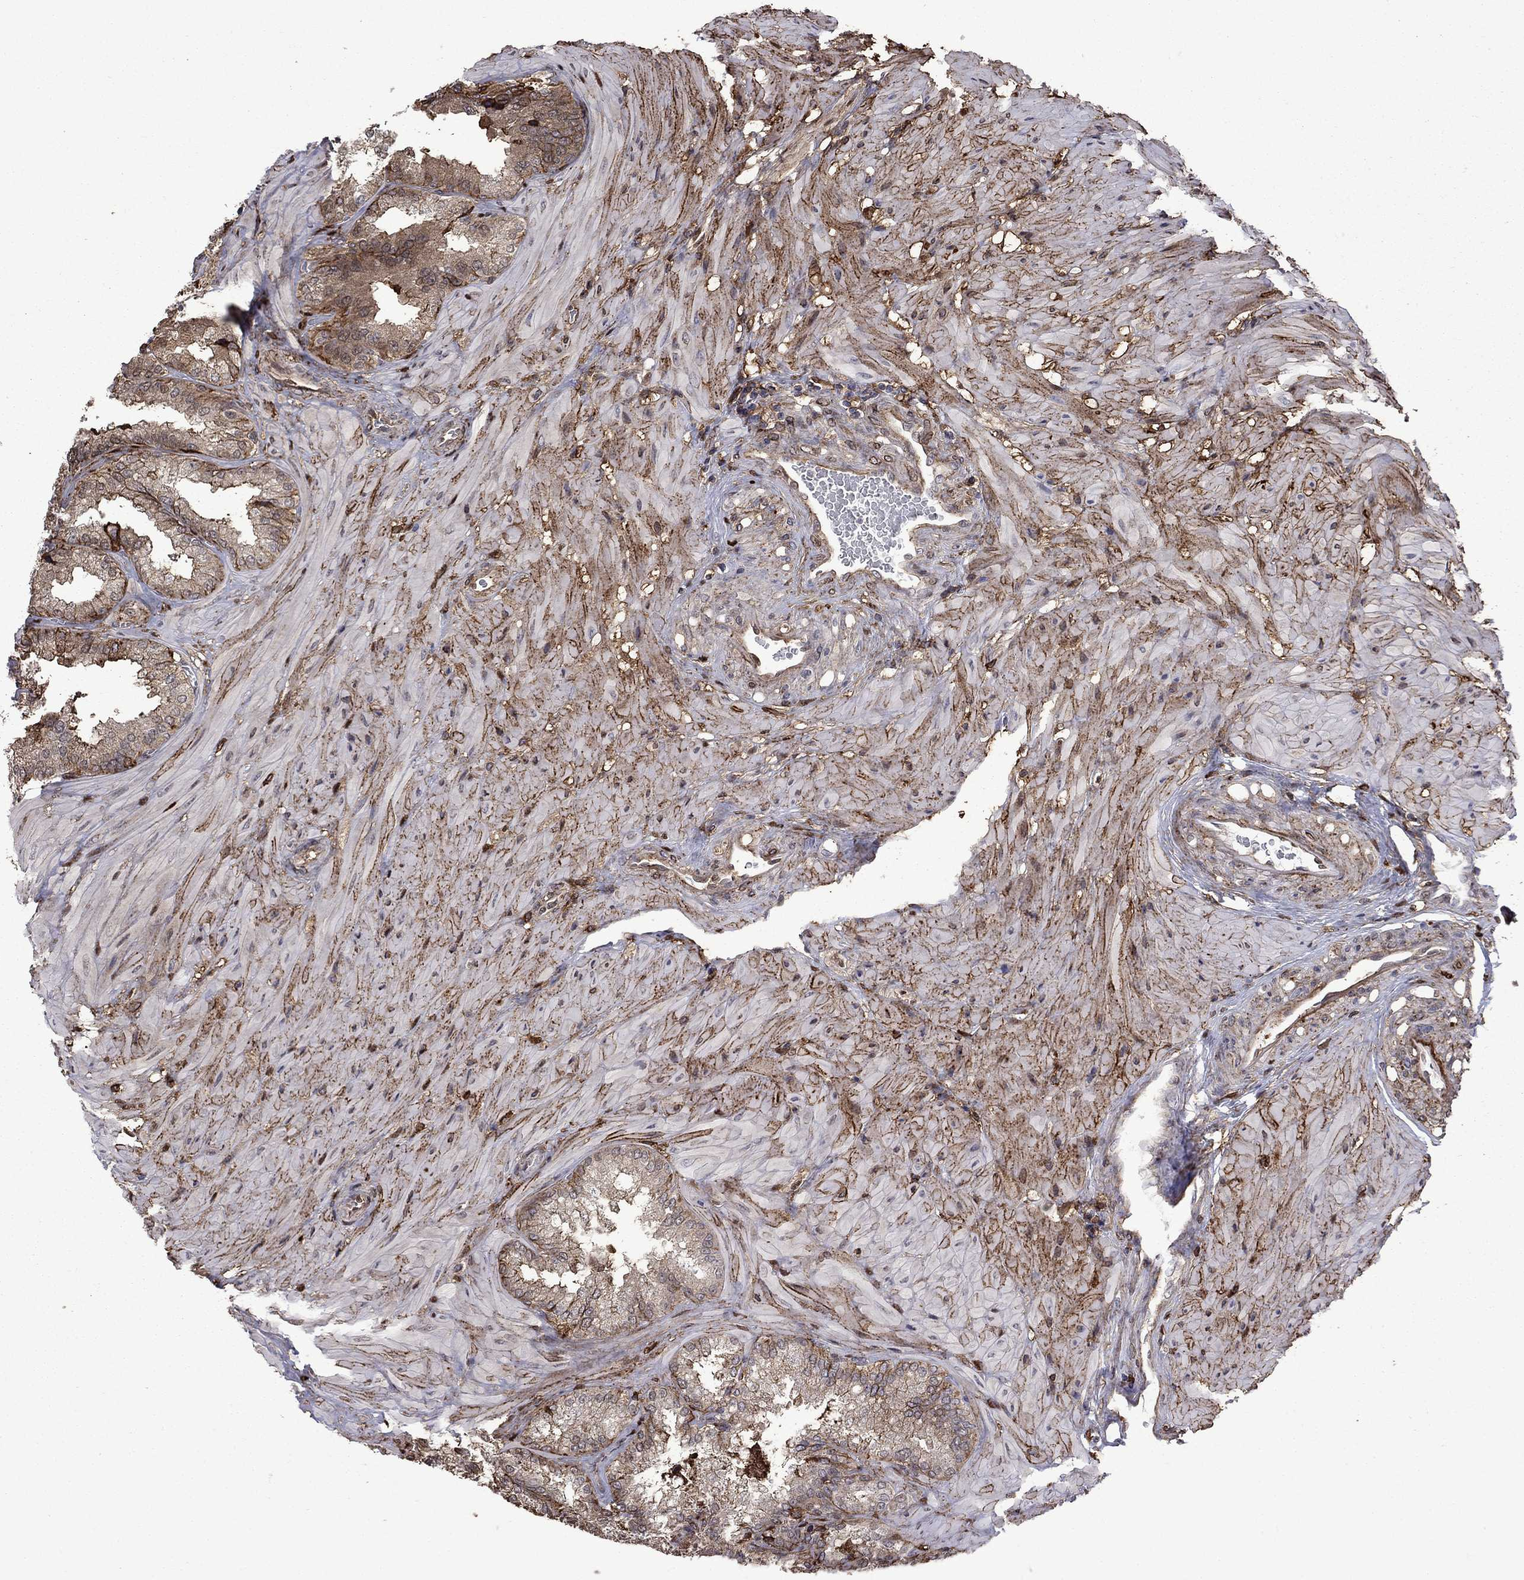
{"staining": {"intensity": "moderate", "quantity": "25%-75%", "location": "cytoplasmic/membranous"}, "tissue": "seminal vesicle", "cell_type": "Glandular cells", "image_type": "normal", "snomed": [{"axis": "morphology", "description": "Normal tissue, NOS"}, {"axis": "topography", "description": "Seminal veicle"}], "caption": "Immunohistochemistry (DAB (3,3'-diaminobenzidine)) staining of unremarkable human seminal vesicle demonstrates moderate cytoplasmic/membranous protein positivity in approximately 25%-75% of glandular cells. Nuclei are stained in blue.", "gene": "PLAU", "patient": {"sex": "male", "age": 37}}